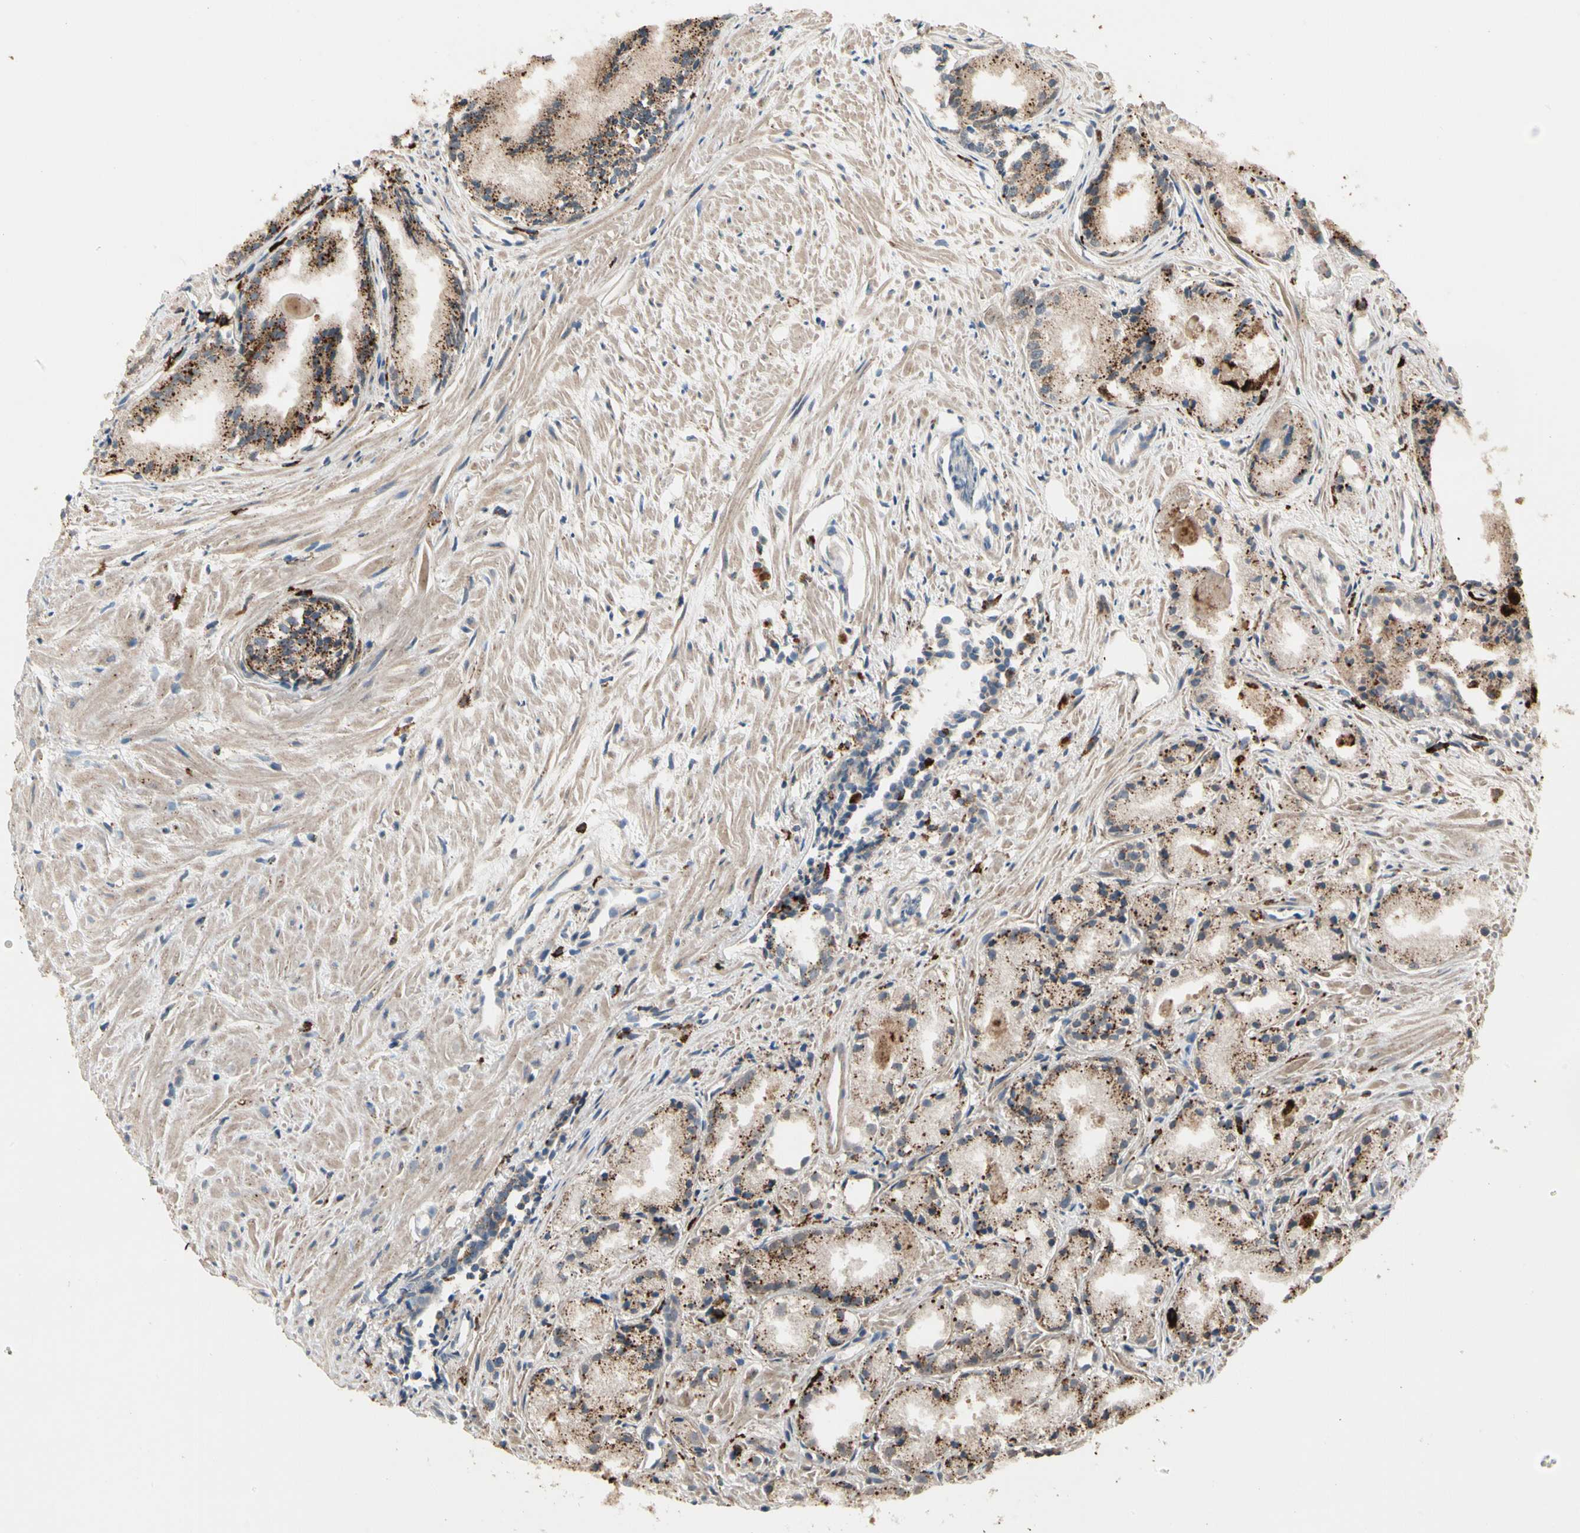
{"staining": {"intensity": "strong", "quantity": ">75%", "location": "cytoplasmic/membranous"}, "tissue": "prostate cancer", "cell_type": "Tumor cells", "image_type": "cancer", "snomed": [{"axis": "morphology", "description": "Adenocarcinoma, Low grade"}, {"axis": "topography", "description": "Prostate"}], "caption": "Prostate cancer (adenocarcinoma (low-grade)) stained for a protein (brown) displays strong cytoplasmic/membranous positive staining in approximately >75% of tumor cells.", "gene": "GM2A", "patient": {"sex": "male", "age": 72}}